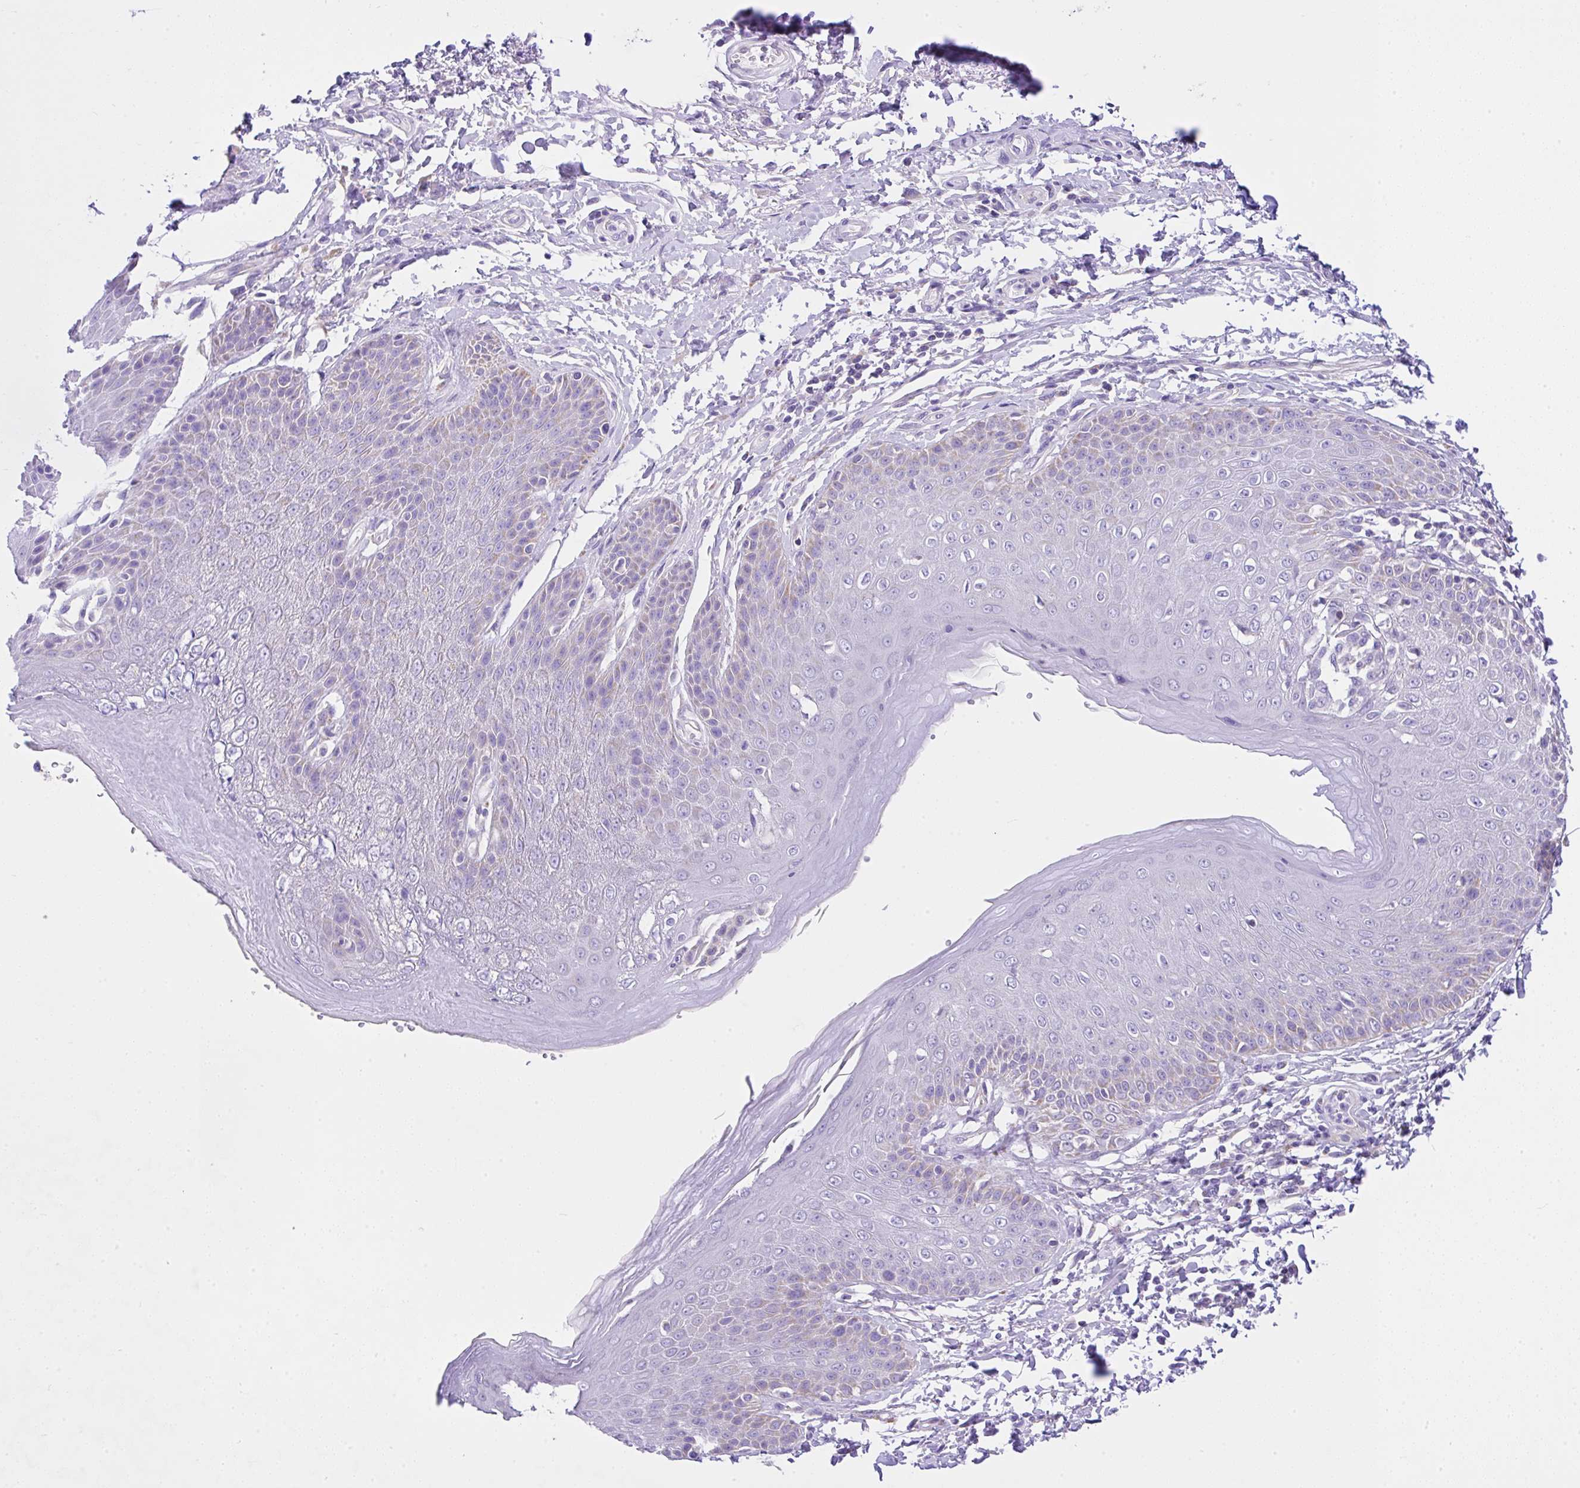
{"staining": {"intensity": "weak", "quantity": "<25%", "location": "cytoplasmic/membranous"}, "tissue": "skin", "cell_type": "Epidermal cells", "image_type": "normal", "snomed": [{"axis": "morphology", "description": "Normal tissue, NOS"}, {"axis": "topography", "description": "Peripheral nerve tissue"}], "caption": "Immunohistochemistry photomicrograph of normal human skin stained for a protein (brown), which reveals no staining in epidermal cells.", "gene": "SLC13A1", "patient": {"sex": "male", "age": 51}}